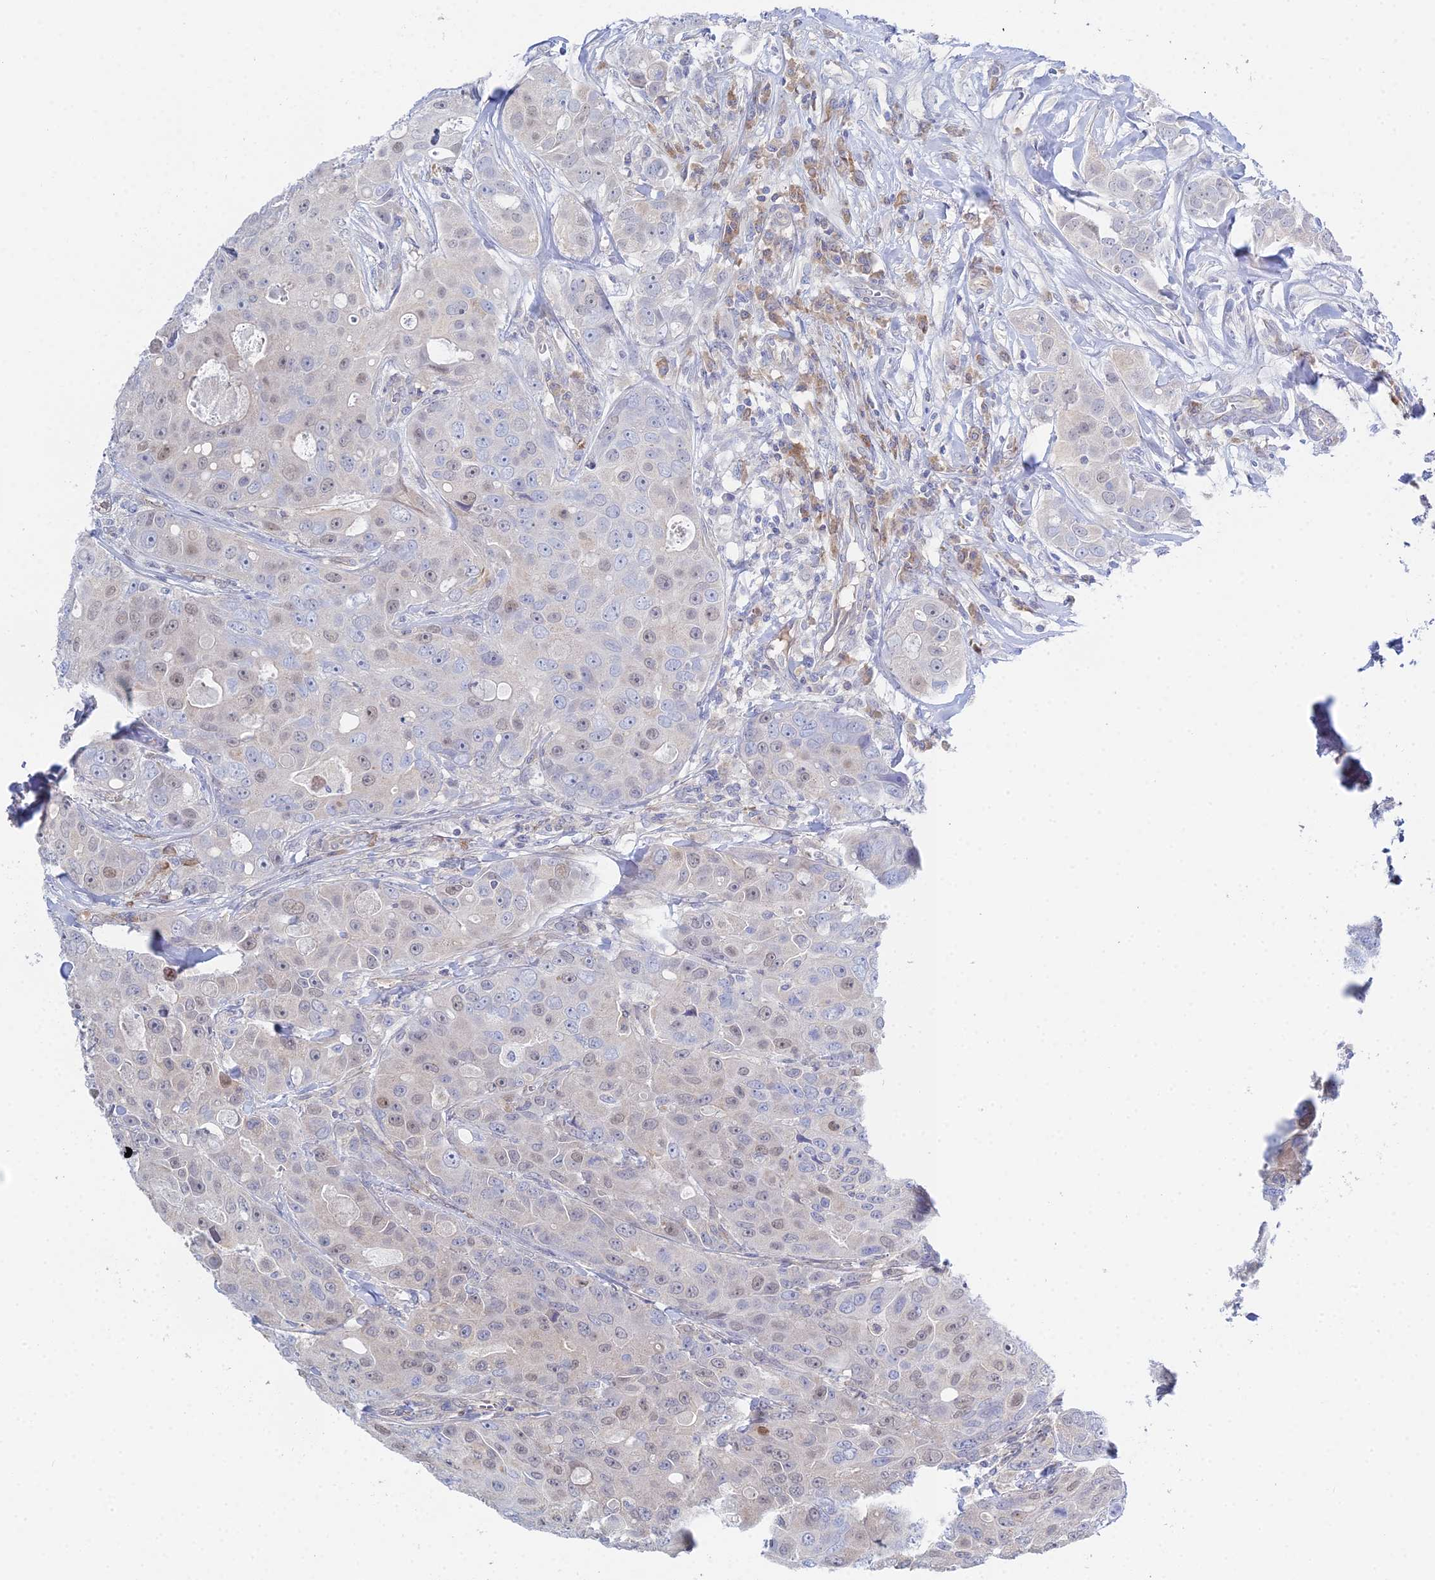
{"staining": {"intensity": "weak", "quantity": "<25%", "location": "nuclear"}, "tissue": "breast cancer", "cell_type": "Tumor cells", "image_type": "cancer", "snomed": [{"axis": "morphology", "description": "Duct carcinoma"}, {"axis": "topography", "description": "Breast"}], "caption": "This is an immunohistochemistry histopathology image of breast infiltrating ductal carcinoma. There is no staining in tumor cells.", "gene": "DNAH14", "patient": {"sex": "female", "age": 43}}